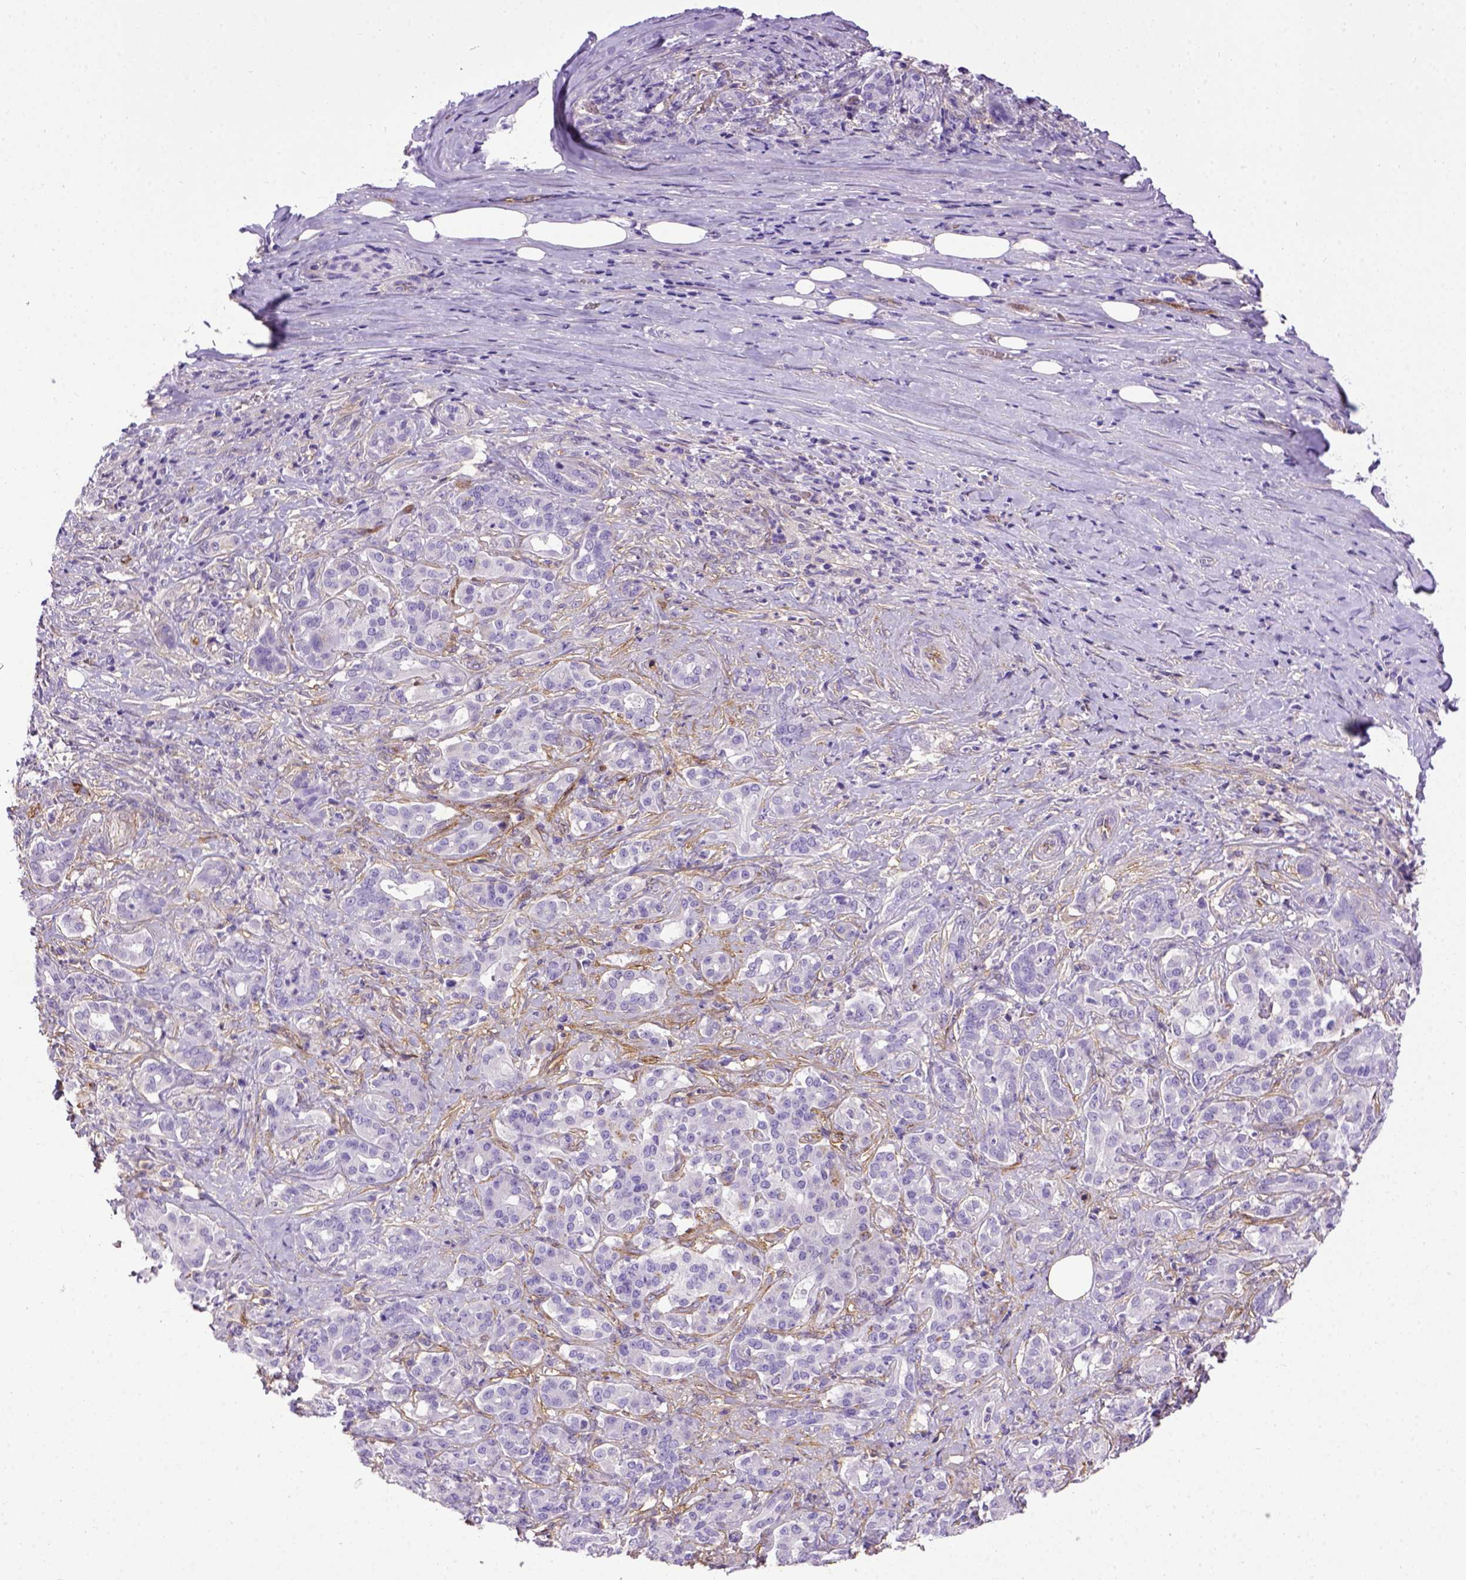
{"staining": {"intensity": "negative", "quantity": "none", "location": "none"}, "tissue": "pancreatic cancer", "cell_type": "Tumor cells", "image_type": "cancer", "snomed": [{"axis": "morphology", "description": "Normal tissue, NOS"}, {"axis": "morphology", "description": "Inflammation, NOS"}, {"axis": "morphology", "description": "Adenocarcinoma, NOS"}, {"axis": "topography", "description": "Pancreas"}], "caption": "Histopathology image shows no protein expression in tumor cells of pancreatic cancer (adenocarcinoma) tissue.", "gene": "ENG", "patient": {"sex": "male", "age": 57}}